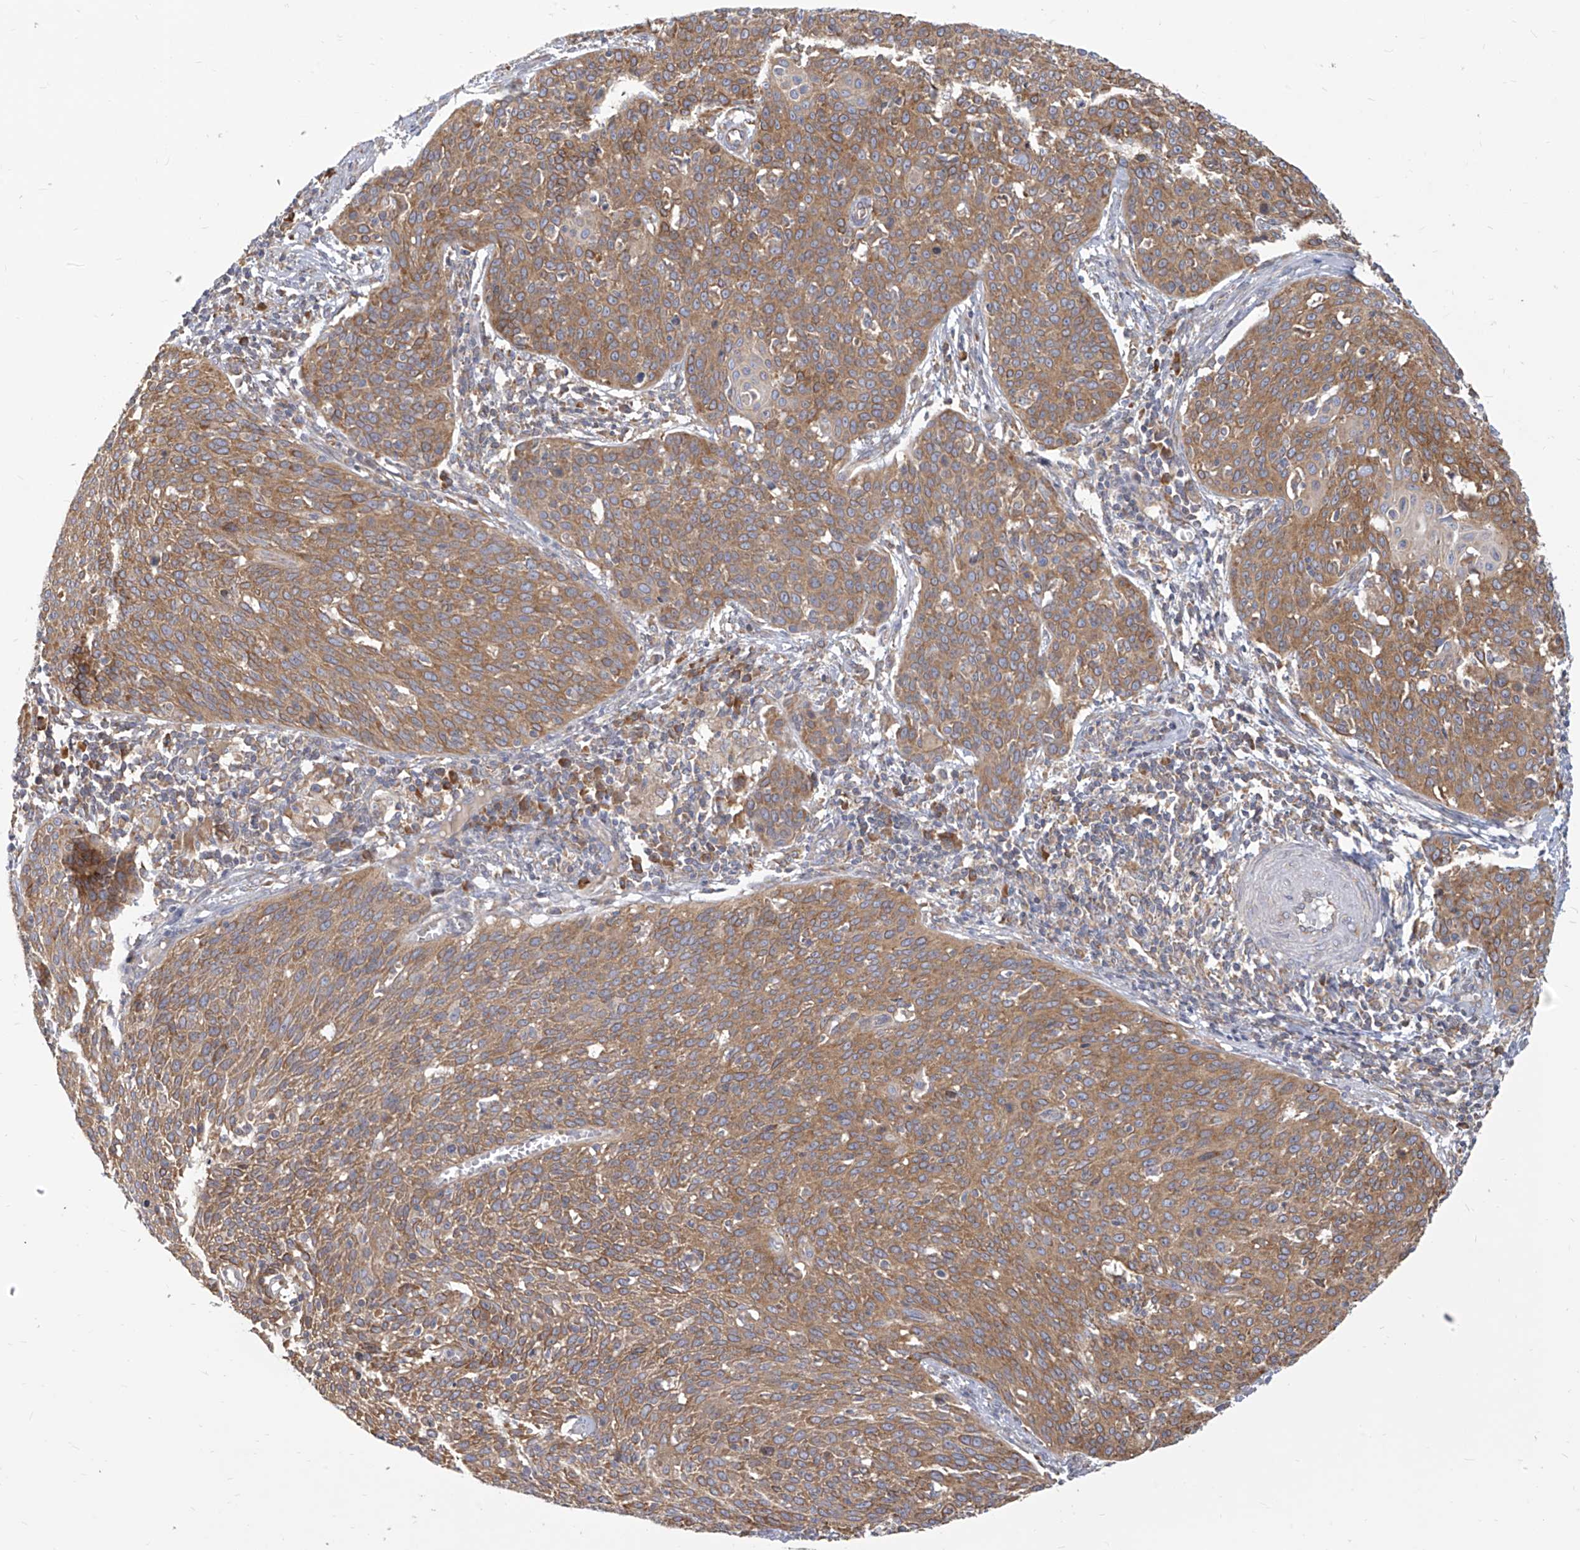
{"staining": {"intensity": "moderate", "quantity": ">75%", "location": "cytoplasmic/membranous"}, "tissue": "cervical cancer", "cell_type": "Tumor cells", "image_type": "cancer", "snomed": [{"axis": "morphology", "description": "Squamous cell carcinoma, NOS"}, {"axis": "topography", "description": "Cervix"}], "caption": "This histopathology image displays IHC staining of cervical squamous cell carcinoma, with medium moderate cytoplasmic/membranous staining in about >75% of tumor cells.", "gene": "FAM83B", "patient": {"sex": "female", "age": 38}}